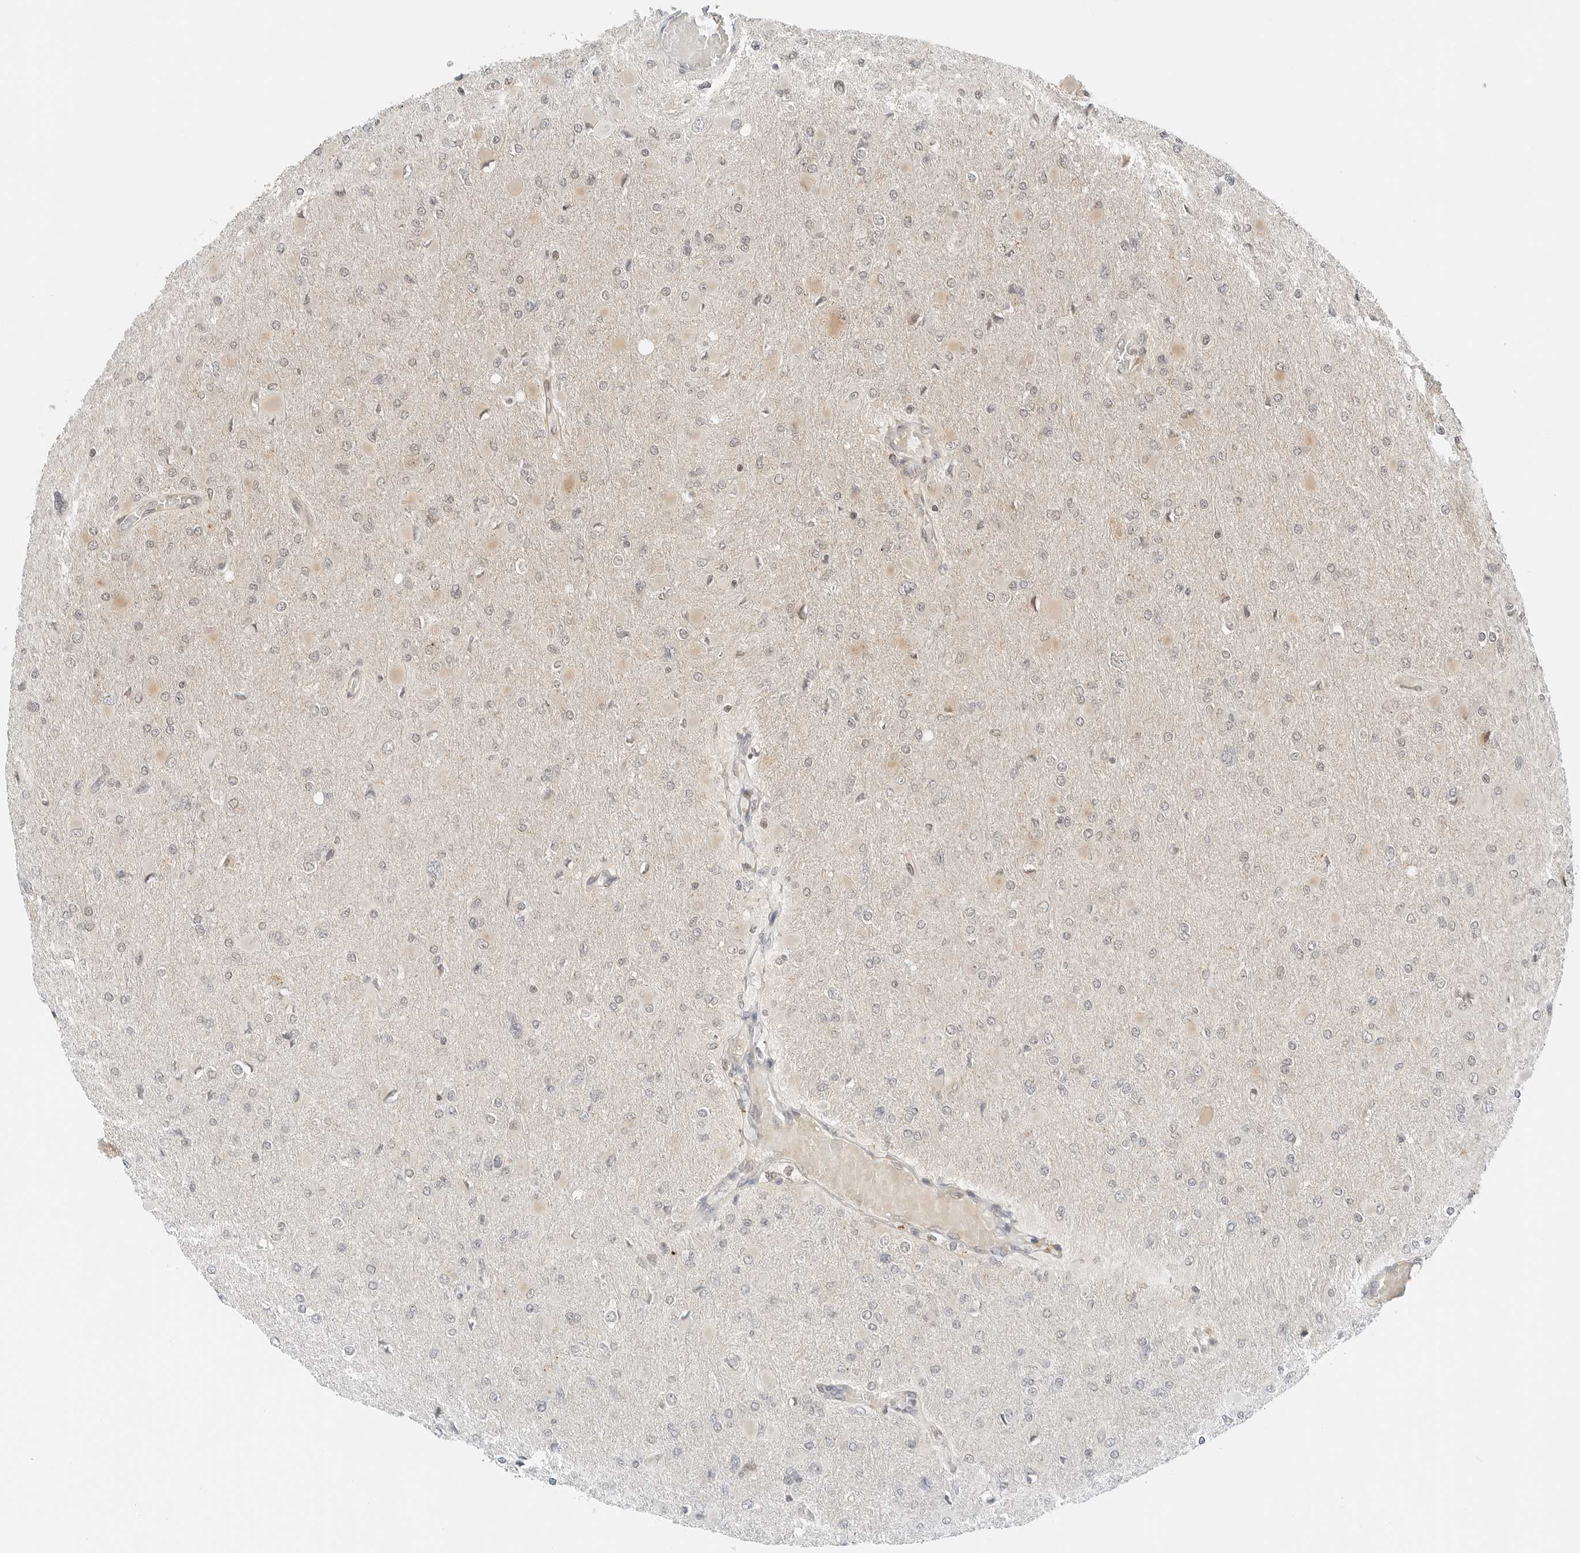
{"staining": {"intensity": "negative", "quantity": "none", "location": "none"}, "tissue": "glioma", "cell_type": "Tumor cells", "image_type": "cancer", "snomed": [{"axis": "morphology", "description": "Glioma, malignant, High grade"}, {"axis": "topography", "description": "Cerebral cortex"}], "caption": "IHC micrograph of glioma stained for a protein (brown), which reveals no expression in tumor cells.", "gene": "IQCC", "patient": {"sex": "female", "age": 36}}